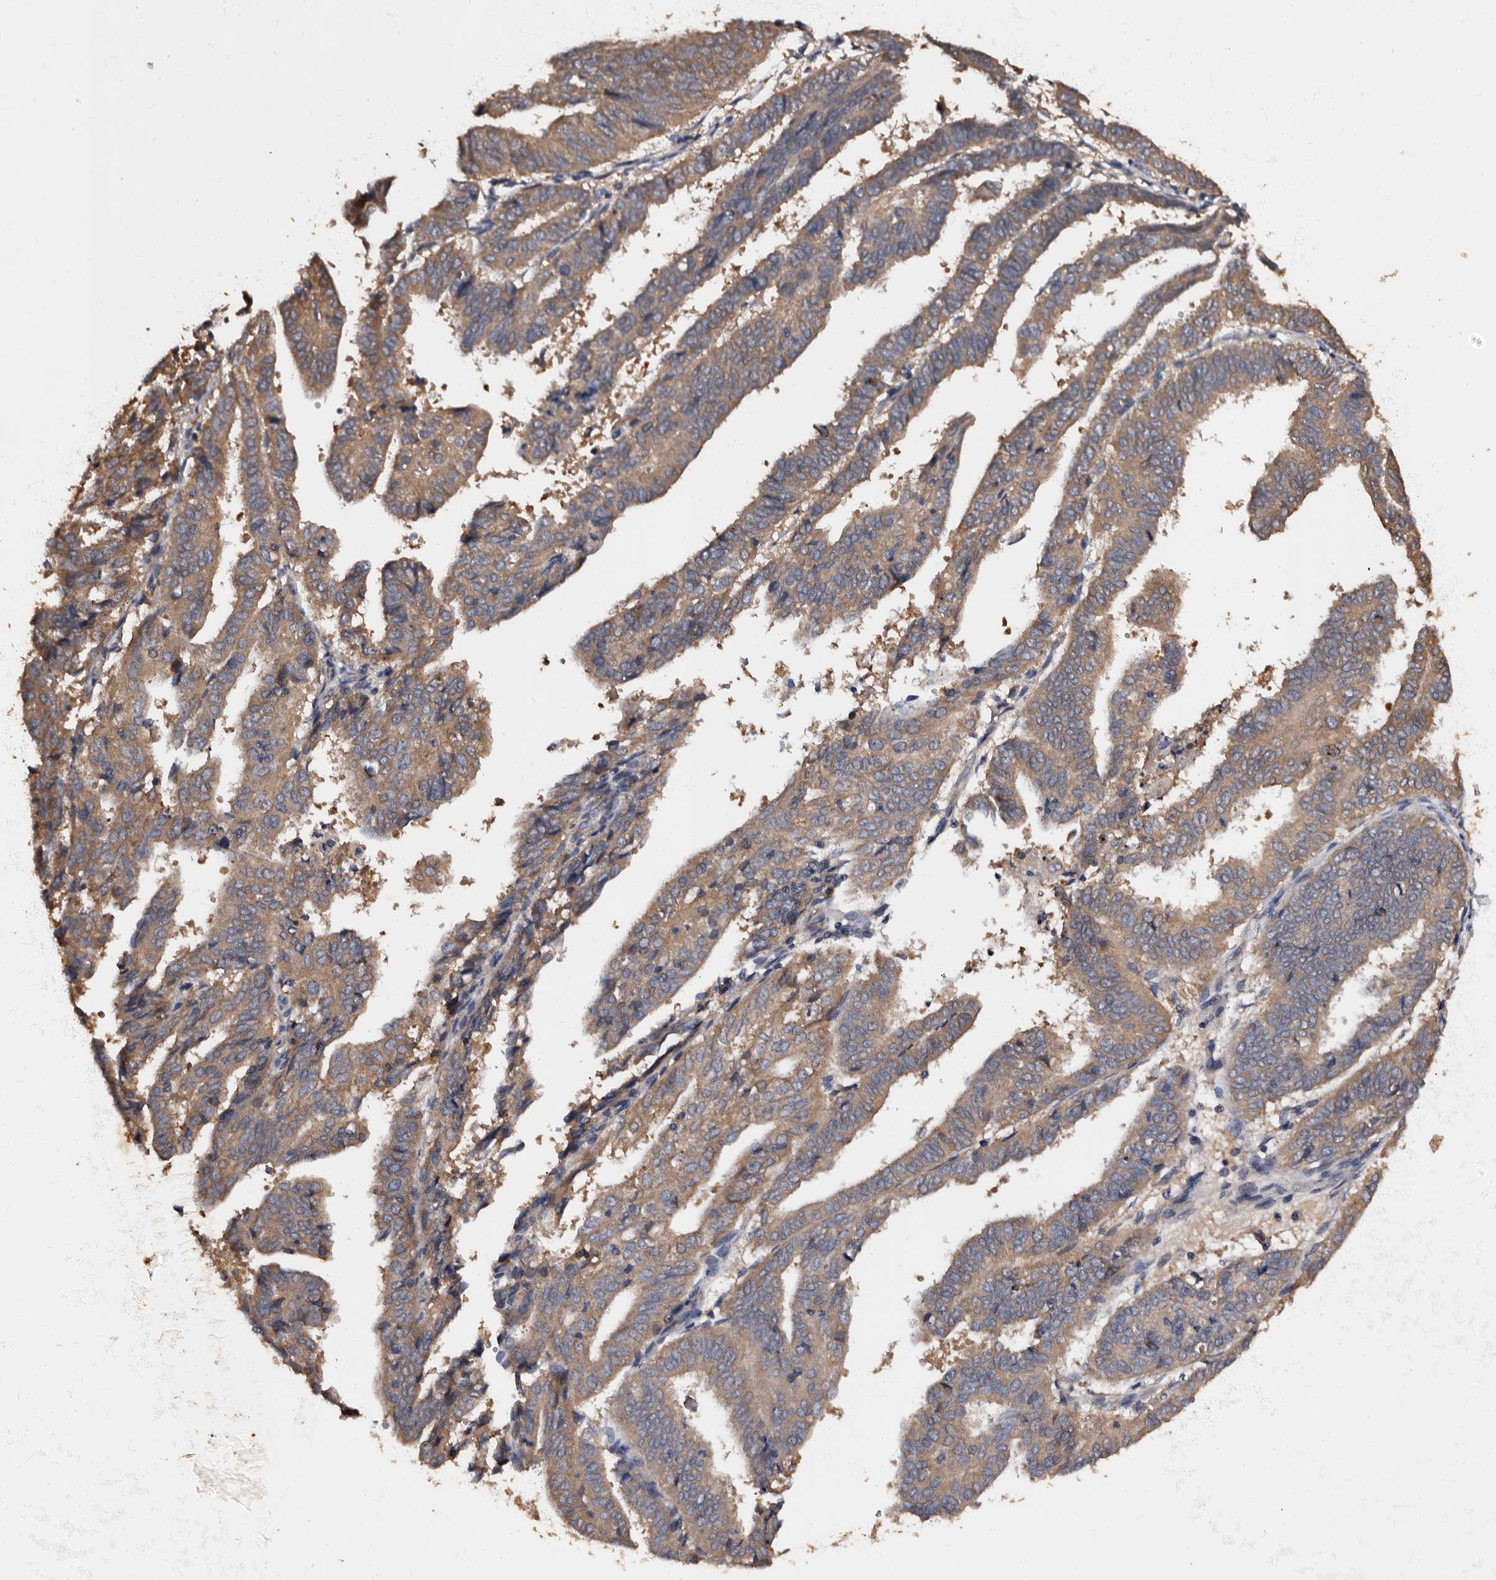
{"staining": {"intensity": "weak", "quantity": "25%-75%", "location": "cytoplasmic/membranous"}, "tissue": "endometrial cancer", "cell_type": "Tumor cells", "image_type": "cancer", "snomed": [{"axis": "morphology", "description": "Adenocarcinoma, NOS"}, {"axis": "topography", "description": "Uterus"}], "caption": "Immunohistochemistry (IHC) photomicrograph of human endometrial cancer (adenocarcinoma) stained for a protein (brown), which exhibits low levels of weak cytoplasmic/membranous positivity in approximately 25%-75% of tumor cells.", "gene": "ADCK5", "patient": {"sex": "female", "age": 77}}